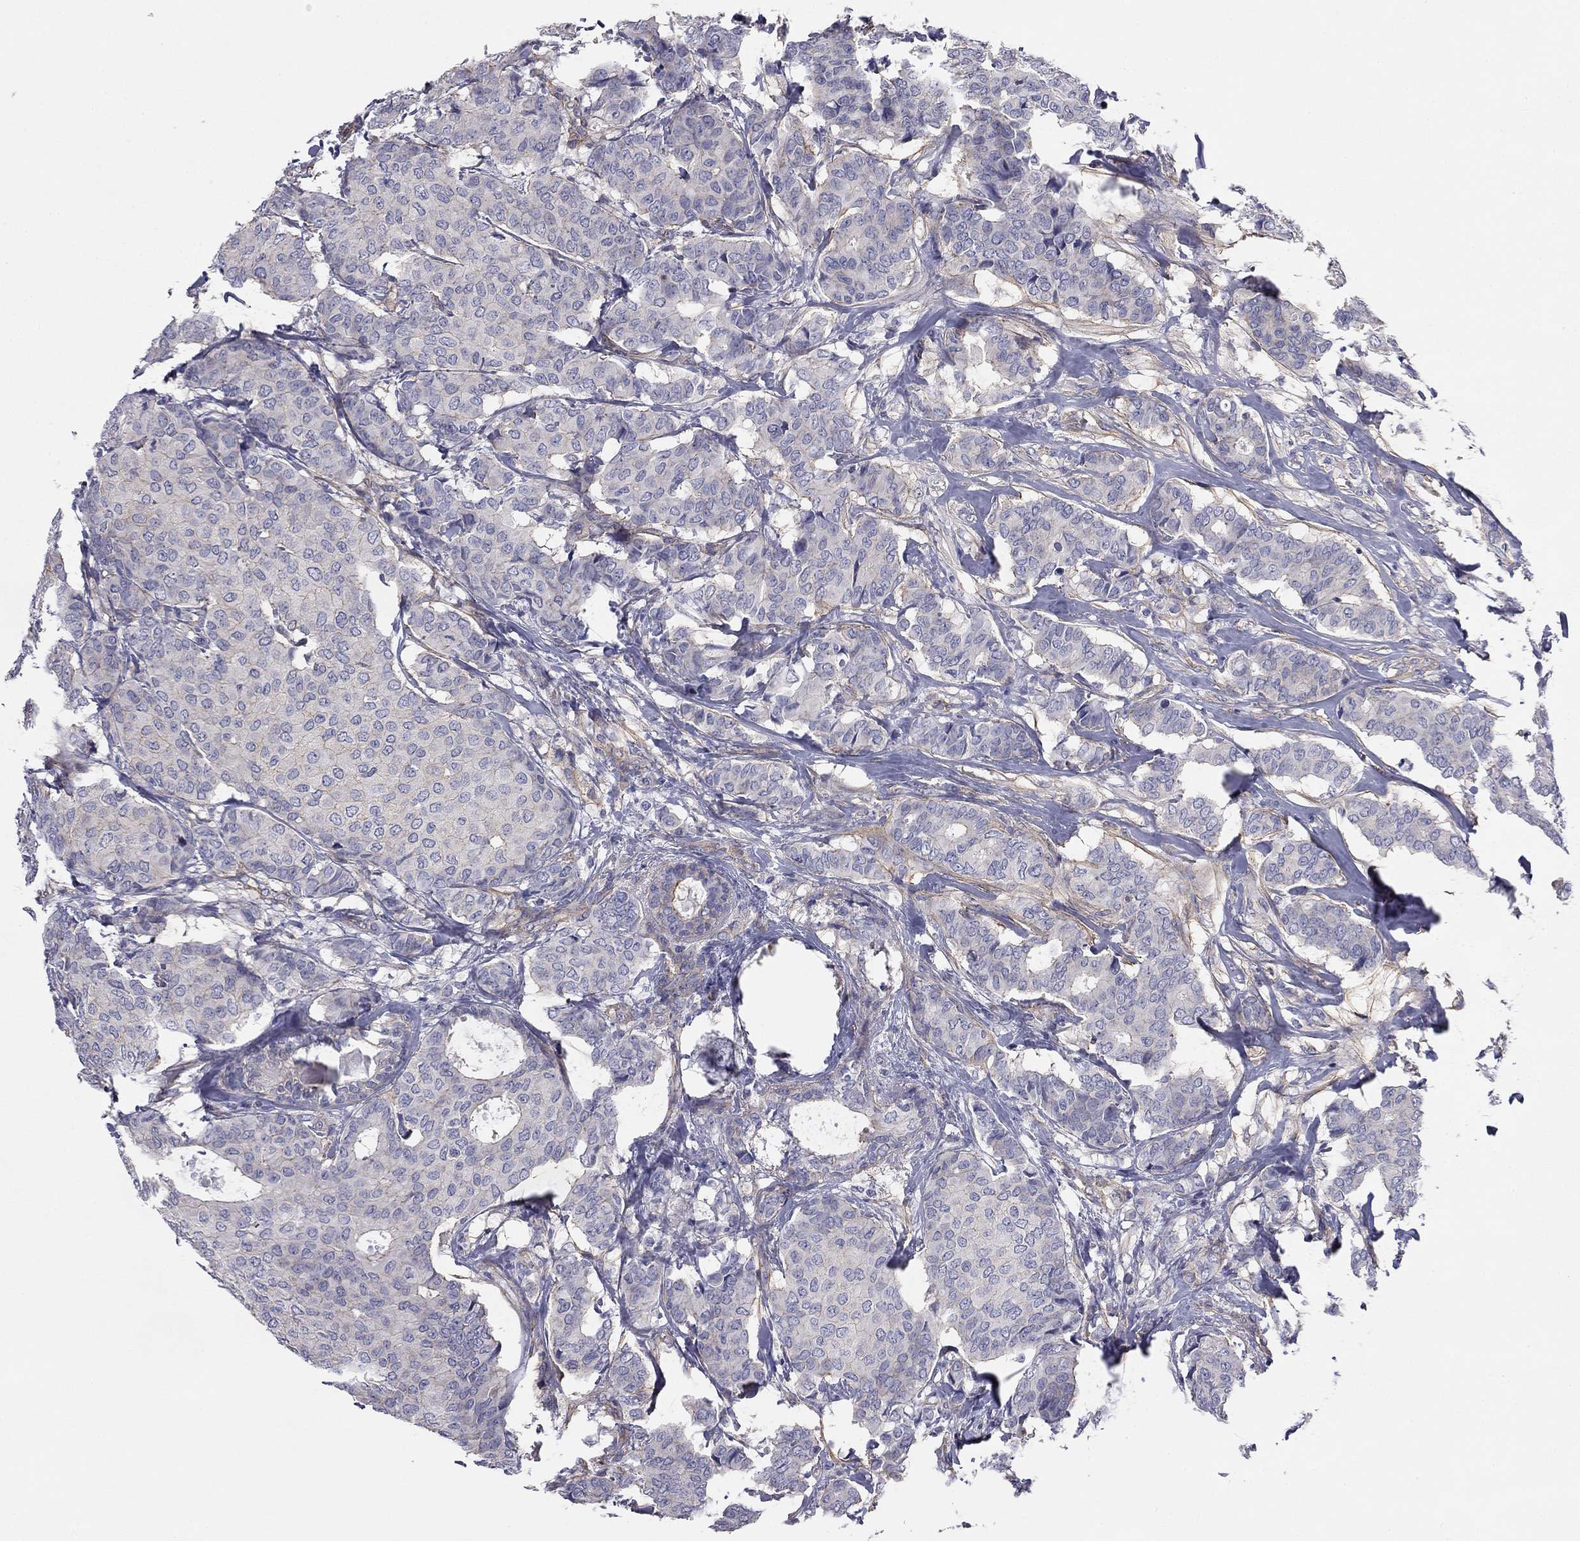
{"staining": {"intensity": "negative", "quantity": "none", "location": "none"}, "tissue": "breast cancer", "cell_type": "Tumor cells", "image_type": "cancer", "snomed": [{"axis": "morphology", "description": "Duct carcinoma"}, {"axis": "topography", "description": "Breast"}], "caption": "Breast cancer (invasive ductal carcinoma) stained for a protein using IHC reveals no expression tumor cells.", "gene": "TCHH", "patient": {"sex": "female", "age": 75}}